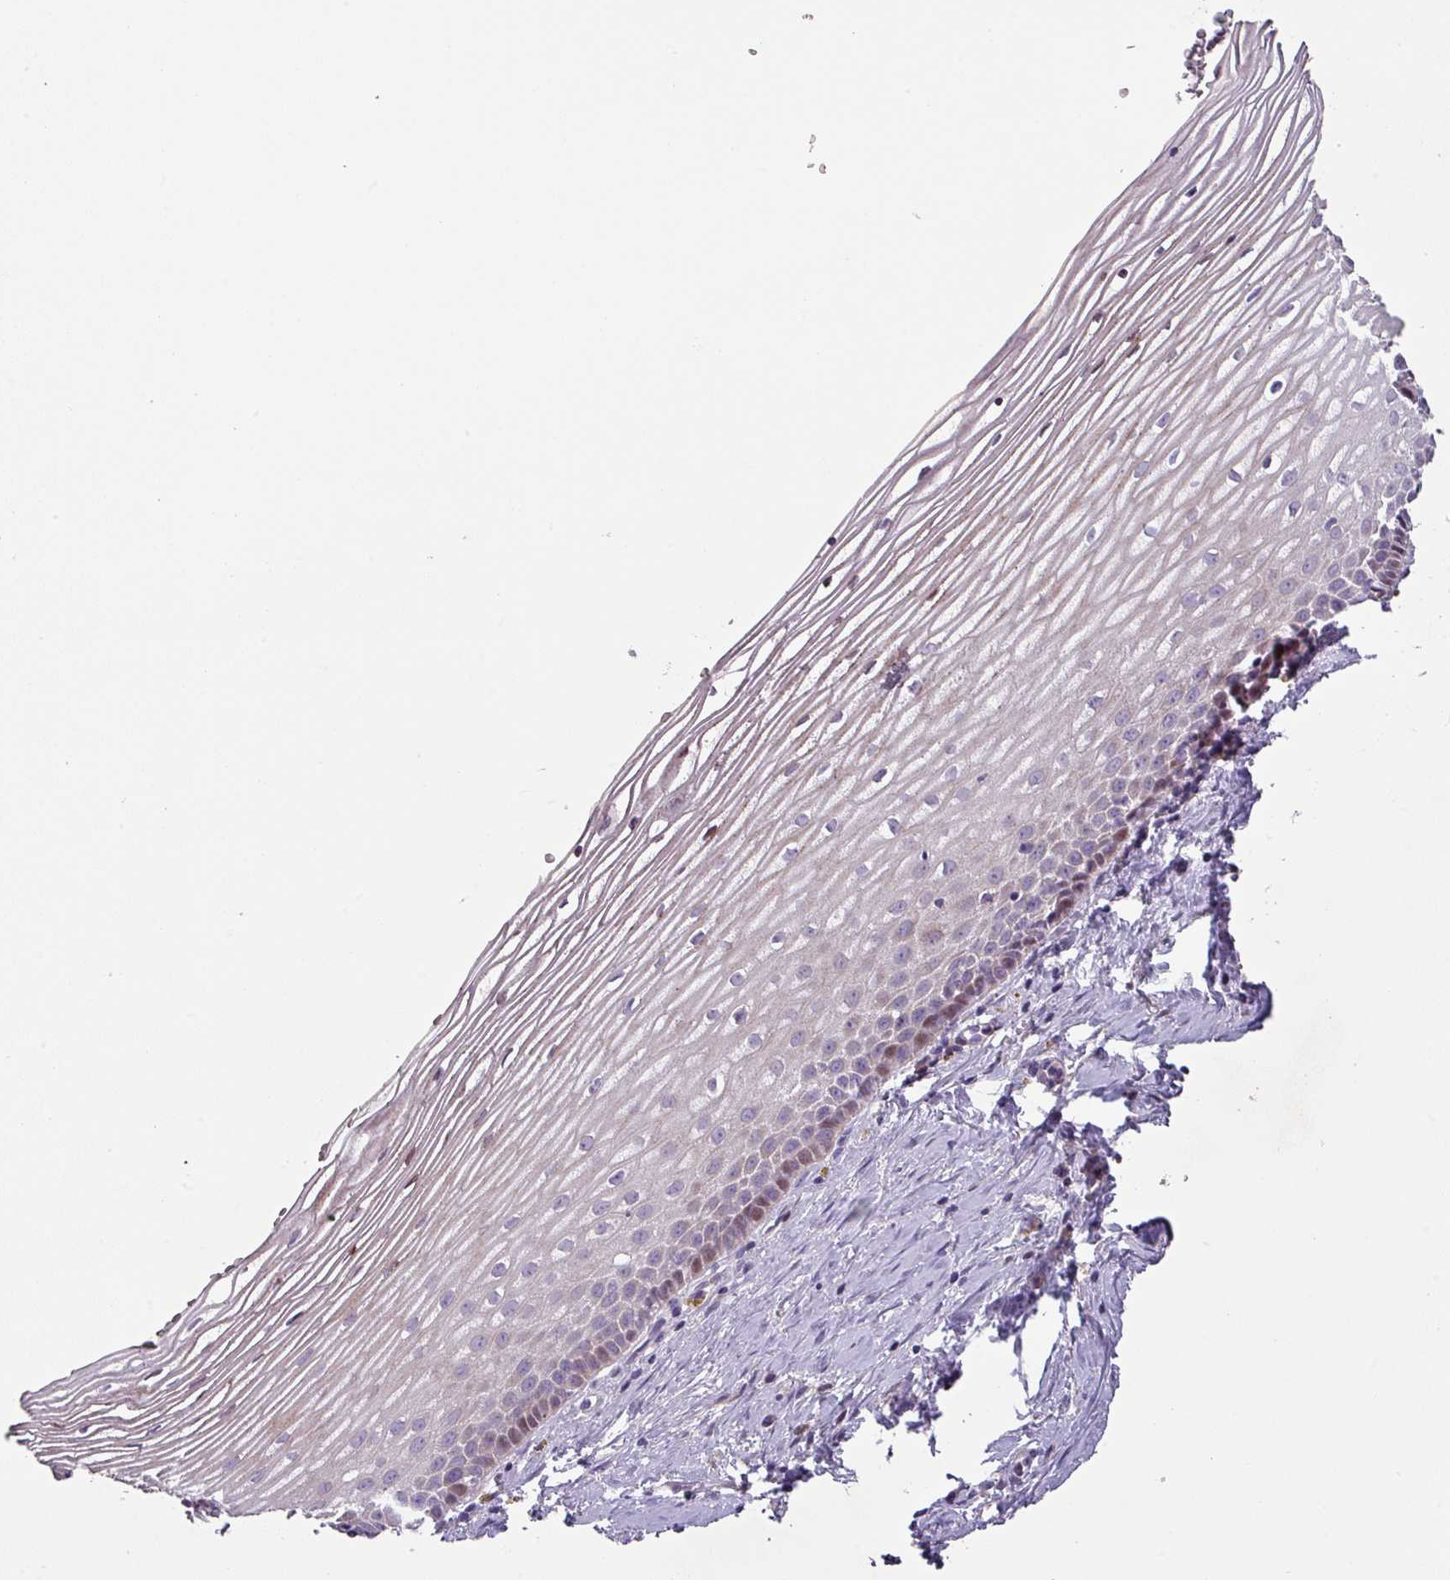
{"staining": {"intensity": "negative", "quantity": "none", "location": "none"}, "tissue": "cervix", "cell_type": "Glandular cells", "image_type": "normal", "snomed": [{"axis": "morphology", "description": "Normal tissue, NOS"}, {"axis": "topography", "description": "Cervix"}], "caption": "DAB immunohistochemical staining of unremarkable human cervix reveals no significant positivity in glandular cells.", "gene": "KLHL3", "patient": {"sex": "female", "age": 47}}